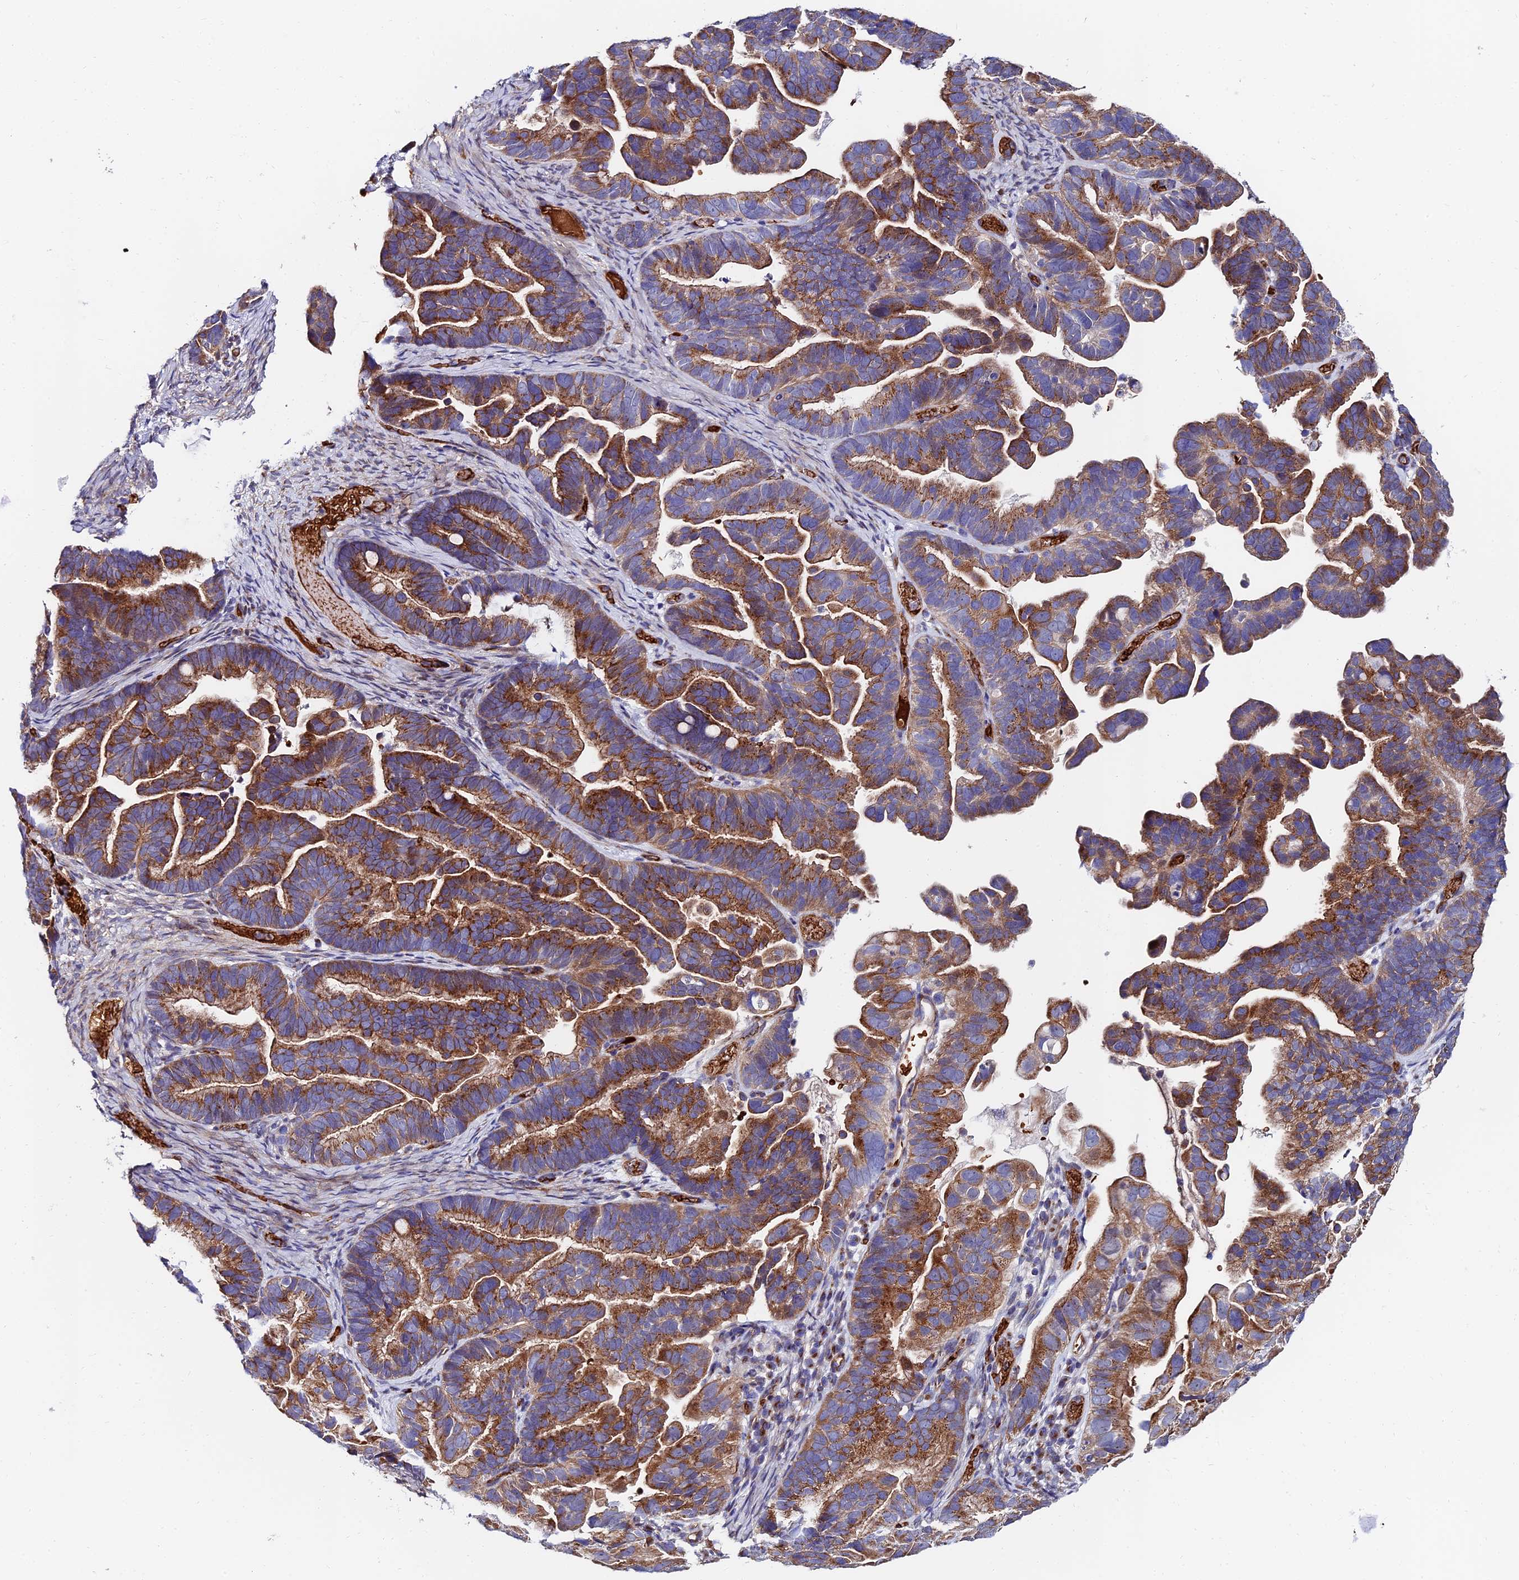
{"staining": {"intensity": "moderate", "quantity": ">75%", "location": "cytoplasmic/membranous"}, "tissue": "ovarian cancer", "cell_type": "Tumor cells", "image_type": "cancer", "snomed": [{"axis": "morphology", "description": "Cystadenocarcinoma, serous, NOS"}, {"axis": "topography", "description": "Ovary"}], "caption": "Tumor cells demonstrate medium levels of moderate cytoplasmic/membranous staining in about >75% of cells in serous cystadenocarcinoma (ovarian).", "gene": "ADGRF3", "patient": {"sex": "female", "age": 56}}